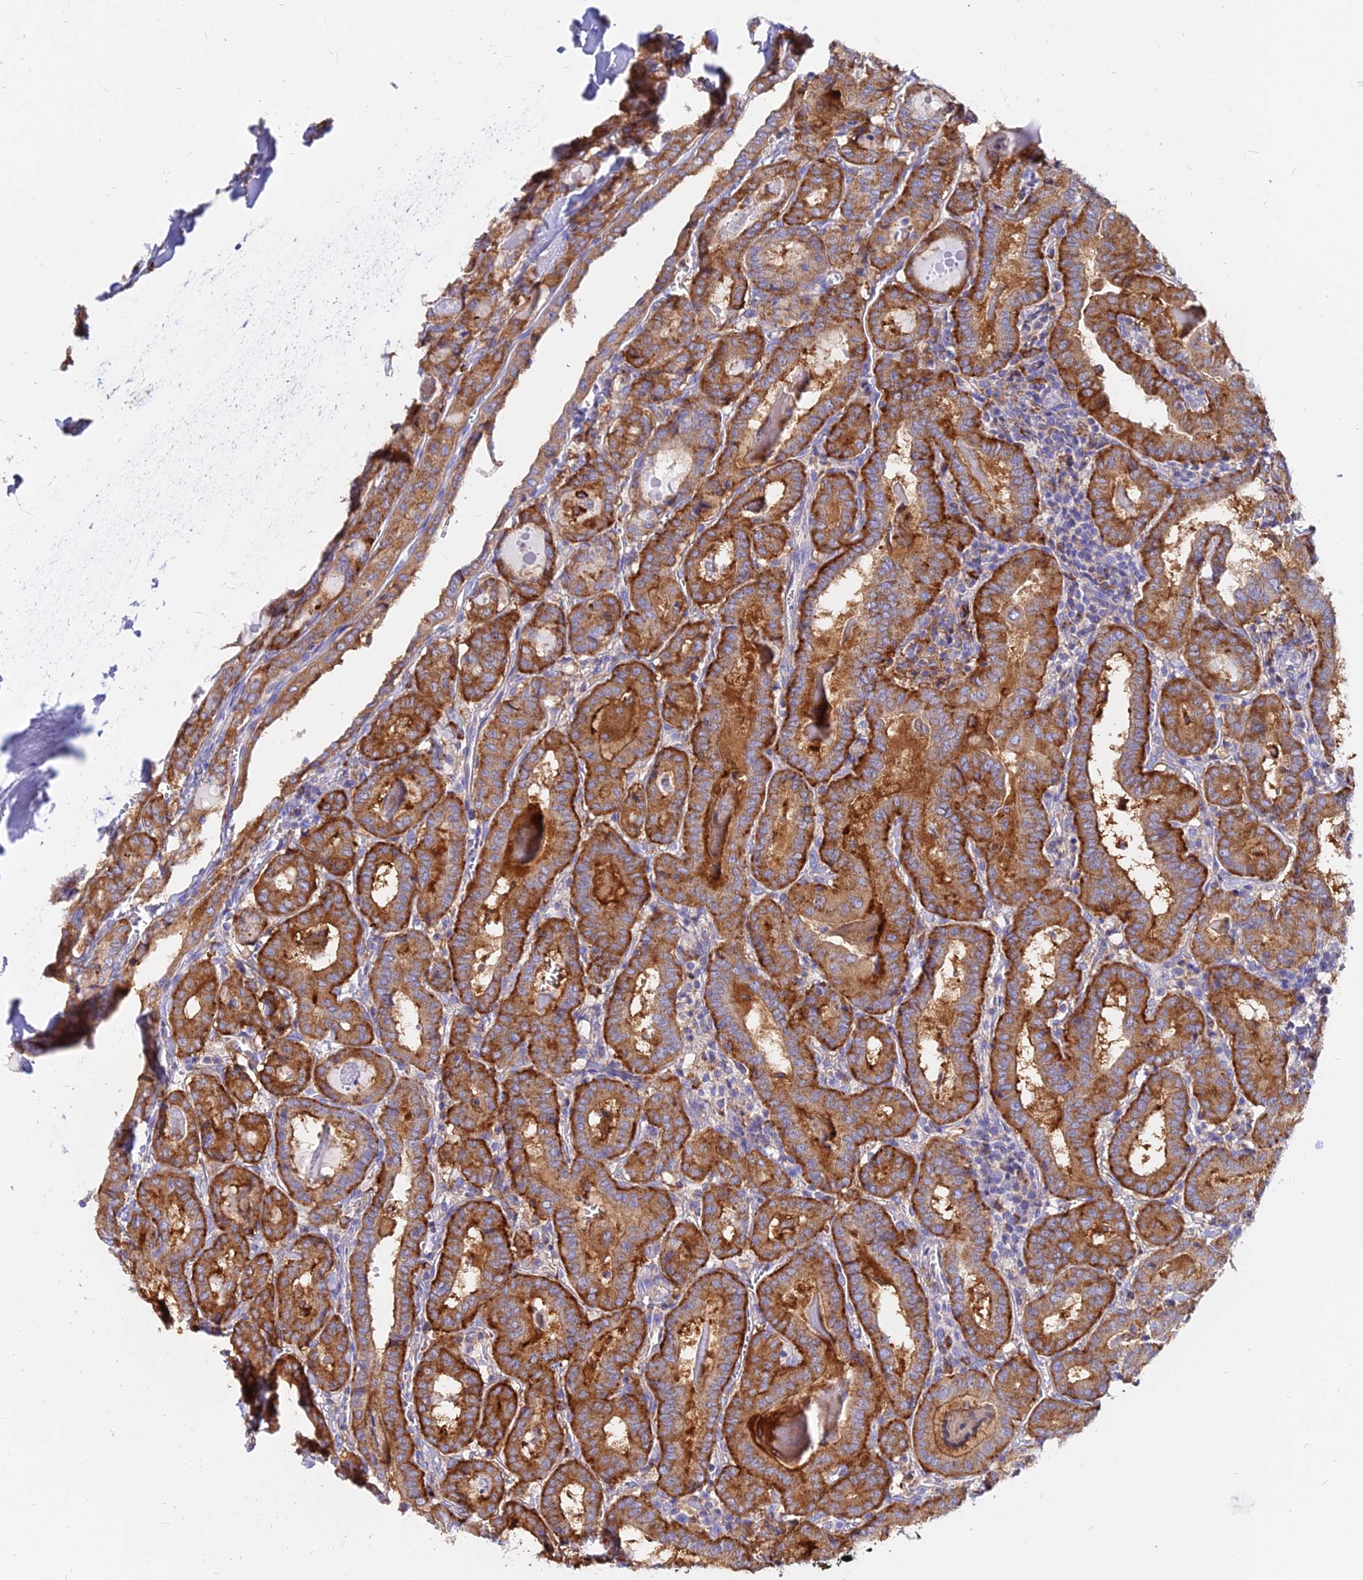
{"staining": {"intensity": "strong", "quantity": ">75%", "location": "cytoplasmic/membranous"}, "tissue": "thyroid cancer", "cell_type": "Tumor cells", "image_type": "cancer", "snomed": [{"axis": "morphology", "description": "Papillary adenocarcinoma, NOS"}, {"axis": "topography", "description": "Thyroid gland"}], "caption": "Thyroid cancer (papillary adenocarcinoma) tissue displays strong cytoplasmic/membranous positivity in about >75% of tumor cells", "gene": "AGTRAP", "patient": {"sex": "female", "age": 72}}